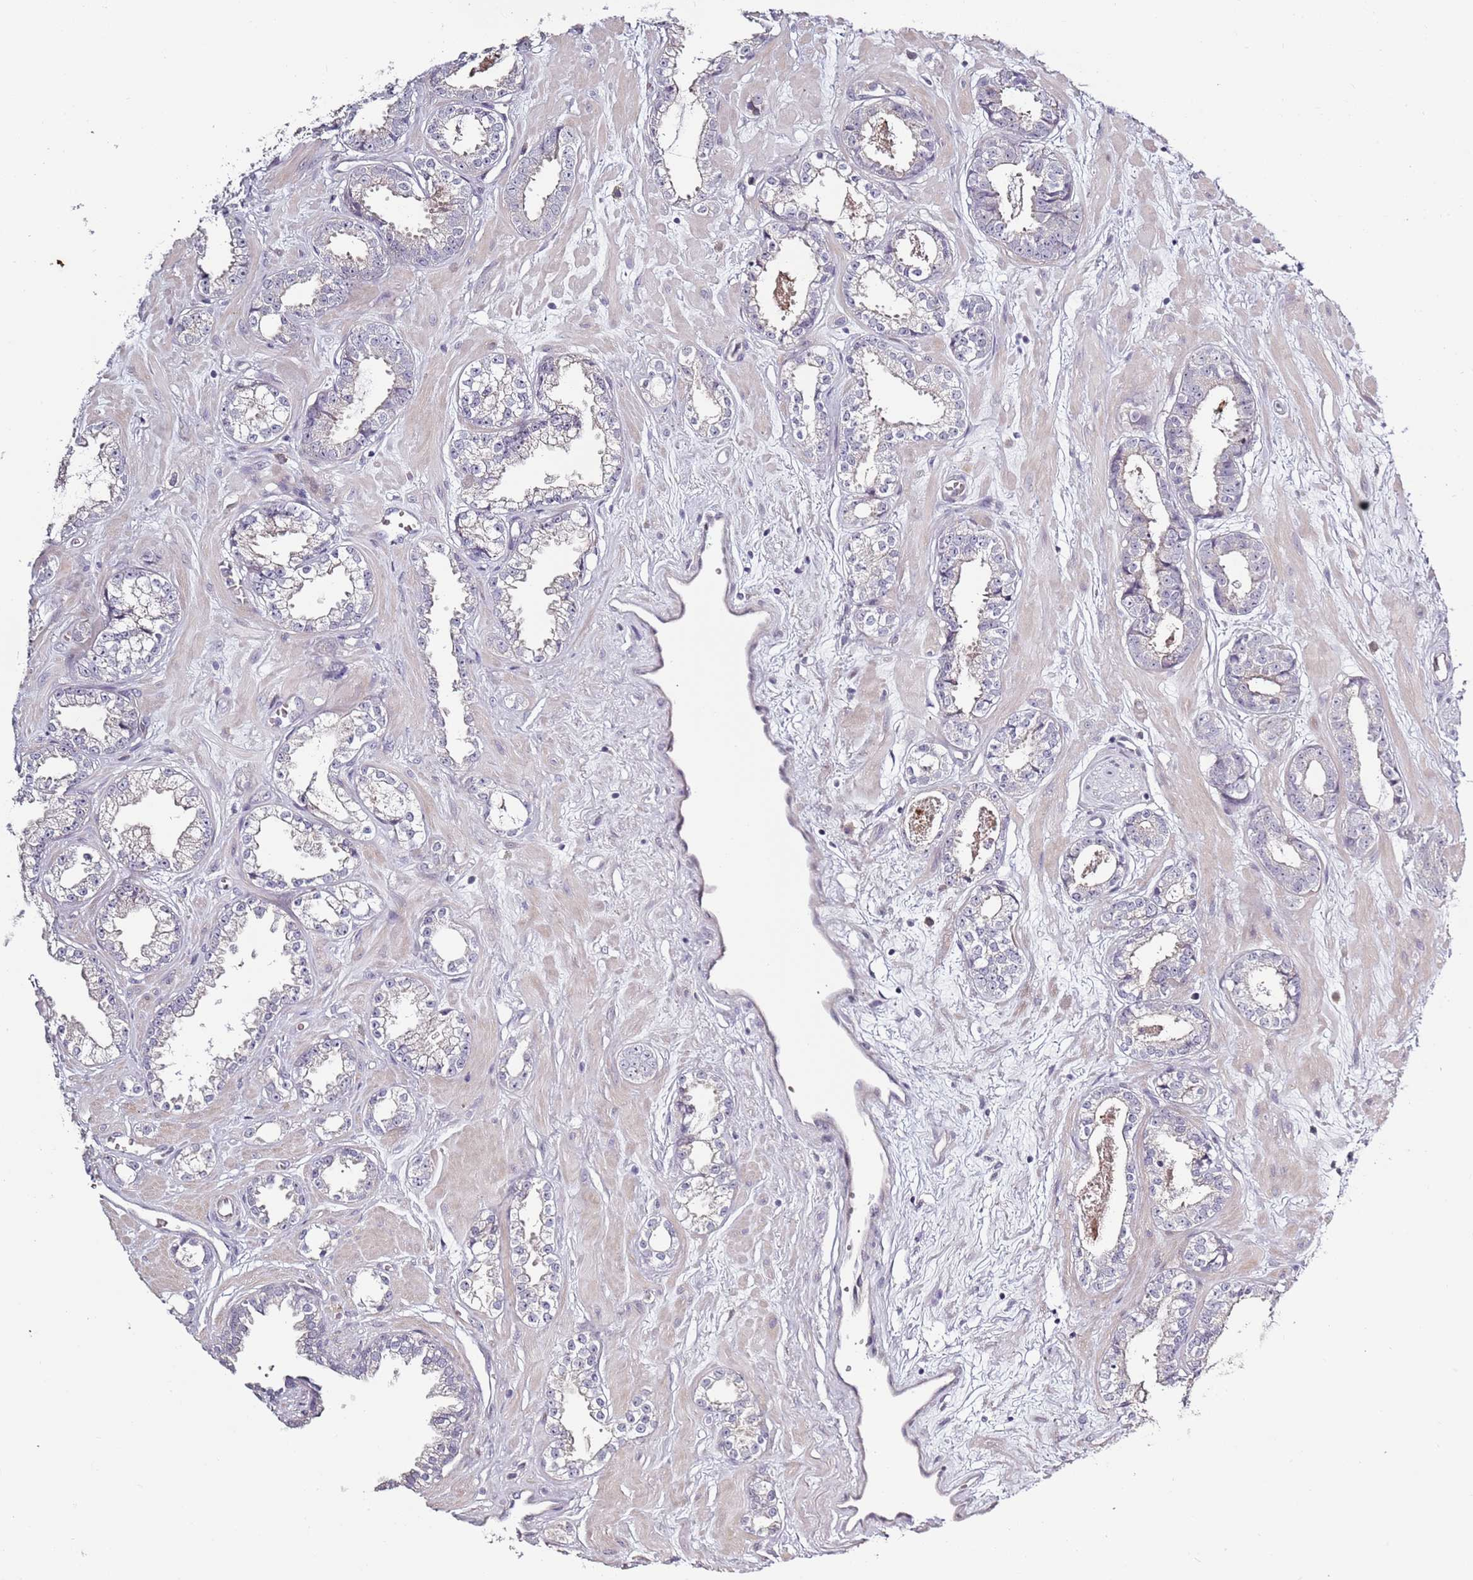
{"staining": {"intensity": "negative", "quantity": "none", "location": "none"}, "tissue": "prostate cancer", "cell_type": "Tumor cells", "image_type": "cancer", "snomed": [{"axis": "morphology", "description": "Adenocarcinoma, Low grade"}, {"axis": "topography", "description": "Prostate"}], "caption": "Immunohistochemistry (IHC) photomicrograph of neoplastic tissue: human adenocarcinoma (low-grade) (prostate) stained with DAB shows no significant protein expression in tumor cells. The staining is performed using DAB brown chromogen with nuclei counter-stained in using hematoxylin.", "gene": "CC2D2B", "patient": {"sex": "male", "age": 60}}